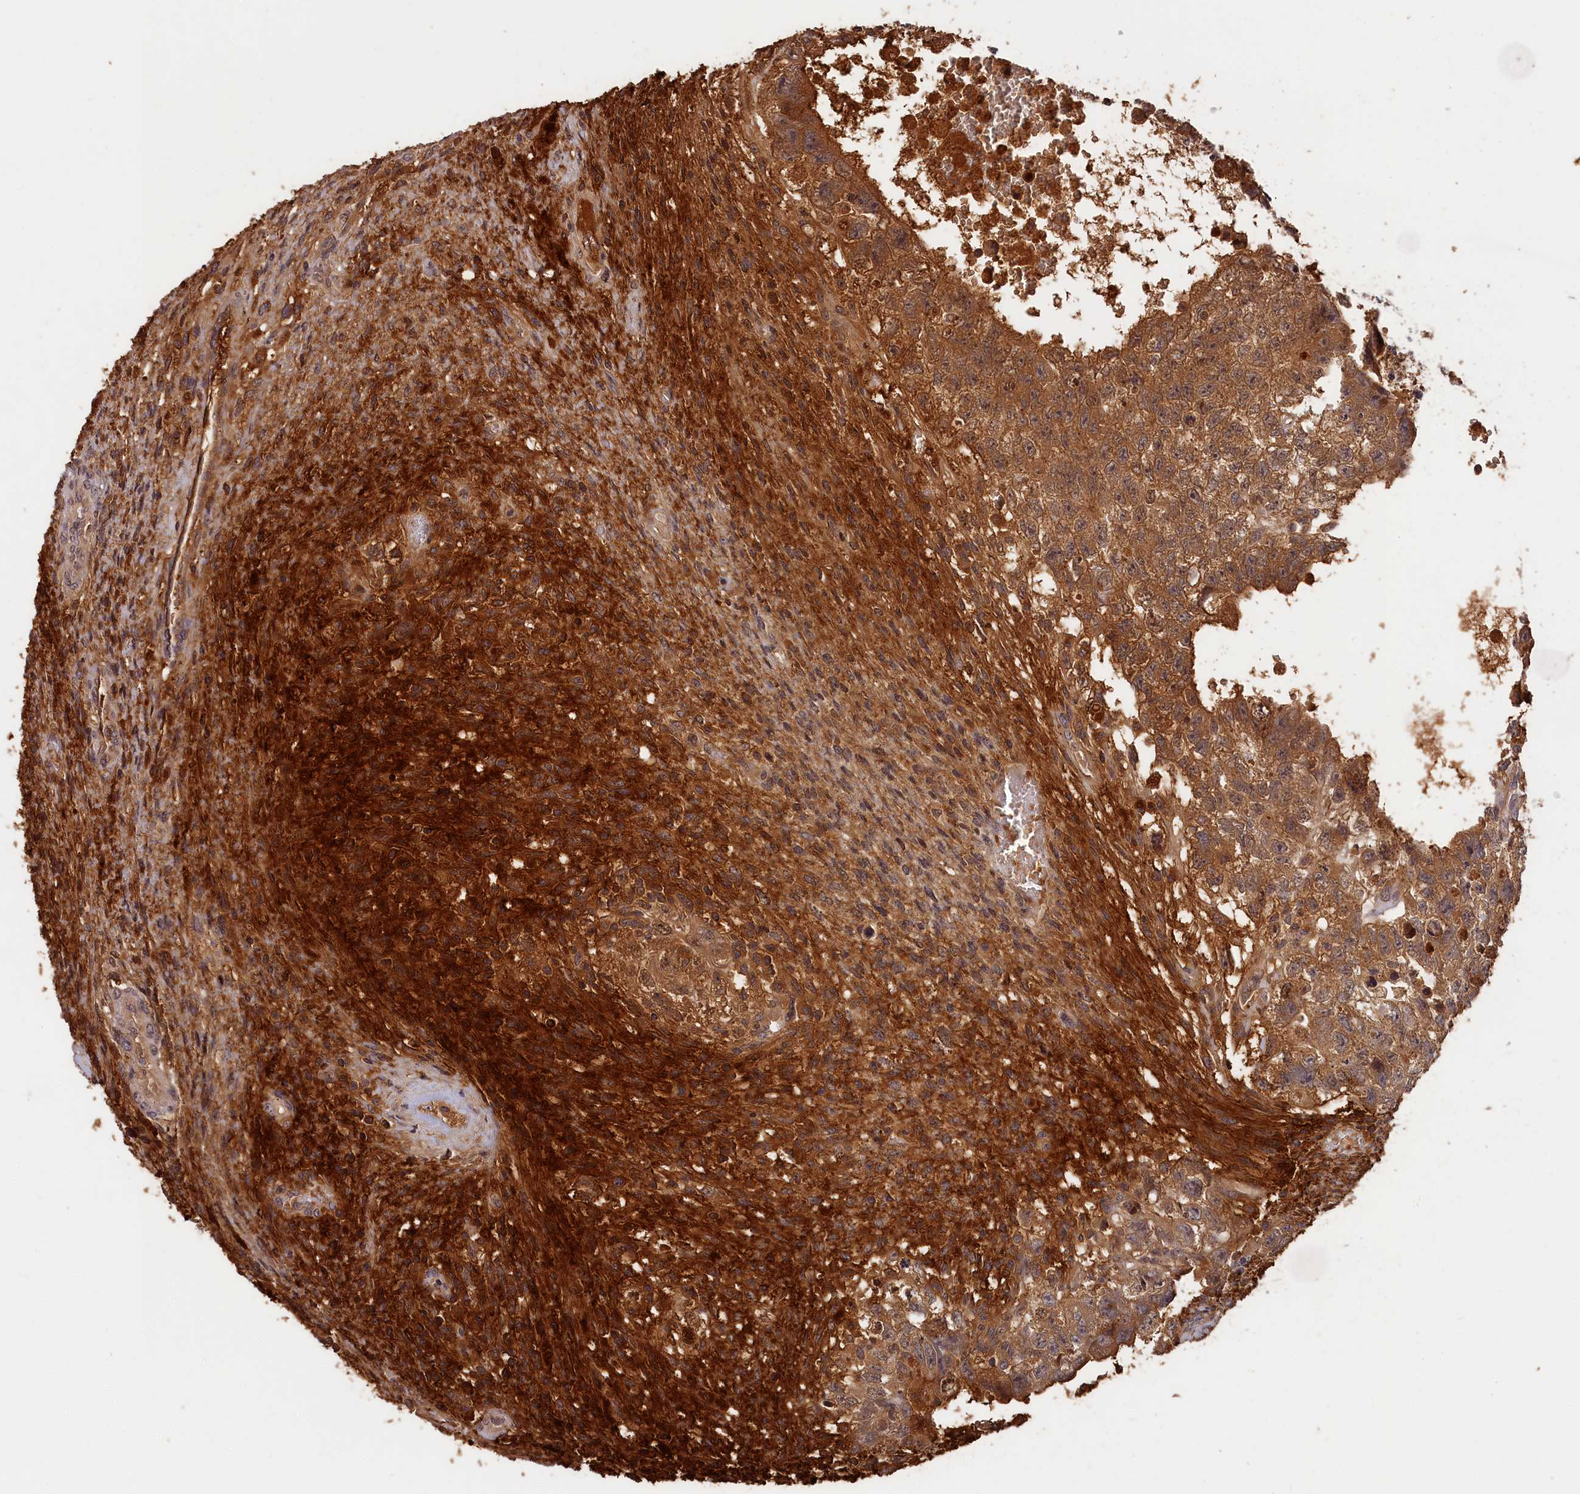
{"staining": {"intensity": "moderate", "quantity": ">75%", "location": "cytoplasmic/membranous"}, "tissue": "testis cancer", "cell_type": "Tumor cells", "image_type": "cancer", "snomed": [{"axis": "morphology", "description": "Carcinoma, Embryonal, NOS"}, {"axis": "topography", "description": "Testis"}], "caption": "The histopathology image demonstrates immunohistochemical staining of testis cancer. There is moderate cytoplasmic/membranous expression is seen in approximately >75% of tumor cells.", "gene": "ITIH1", "patient": {"sex": "male", "age": 26}}